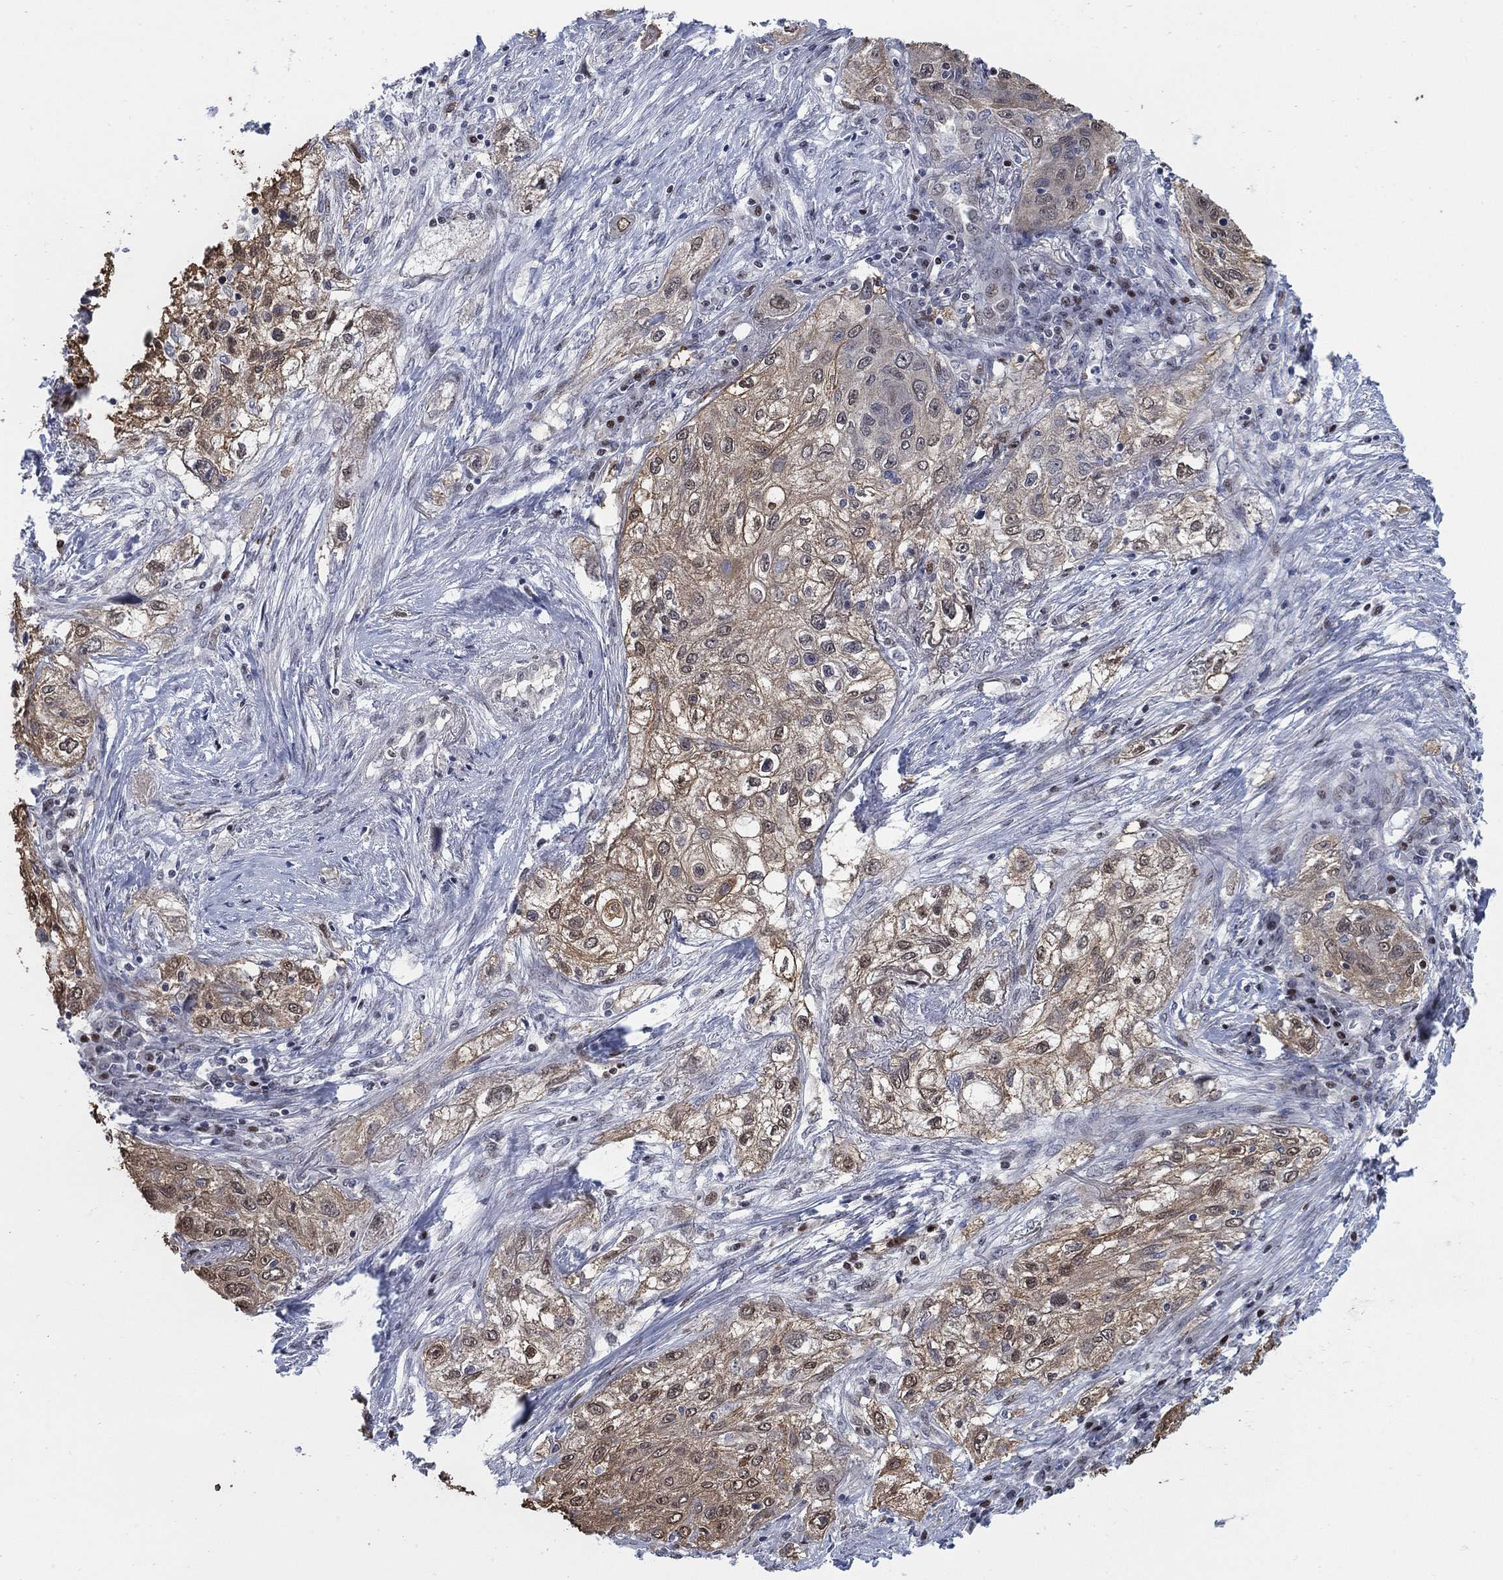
{"staining": {"intensity": "moderate", "quantity": "25%-75%", "location": "cytoplasmic/membranous,nuclear"}, "tissue": "lung cancer", "cell_type": "Tumor cells", "image_type": "cancer", "snomed": [{"axis": "morphology", "description": "Squamous cell carcinoma, NOS"}, {"axis": "topography", "description": "Lung"}], "caption": "IHC micrograph of lung cancer stained for a protein (brown), which exhibits medium levels of moderate cytoplasmic/membranous and nuclear positivity in about 25%-75% of tumor cells.", "gene": "MYO3A", "patient": {"sex": "female", "age": 69}}